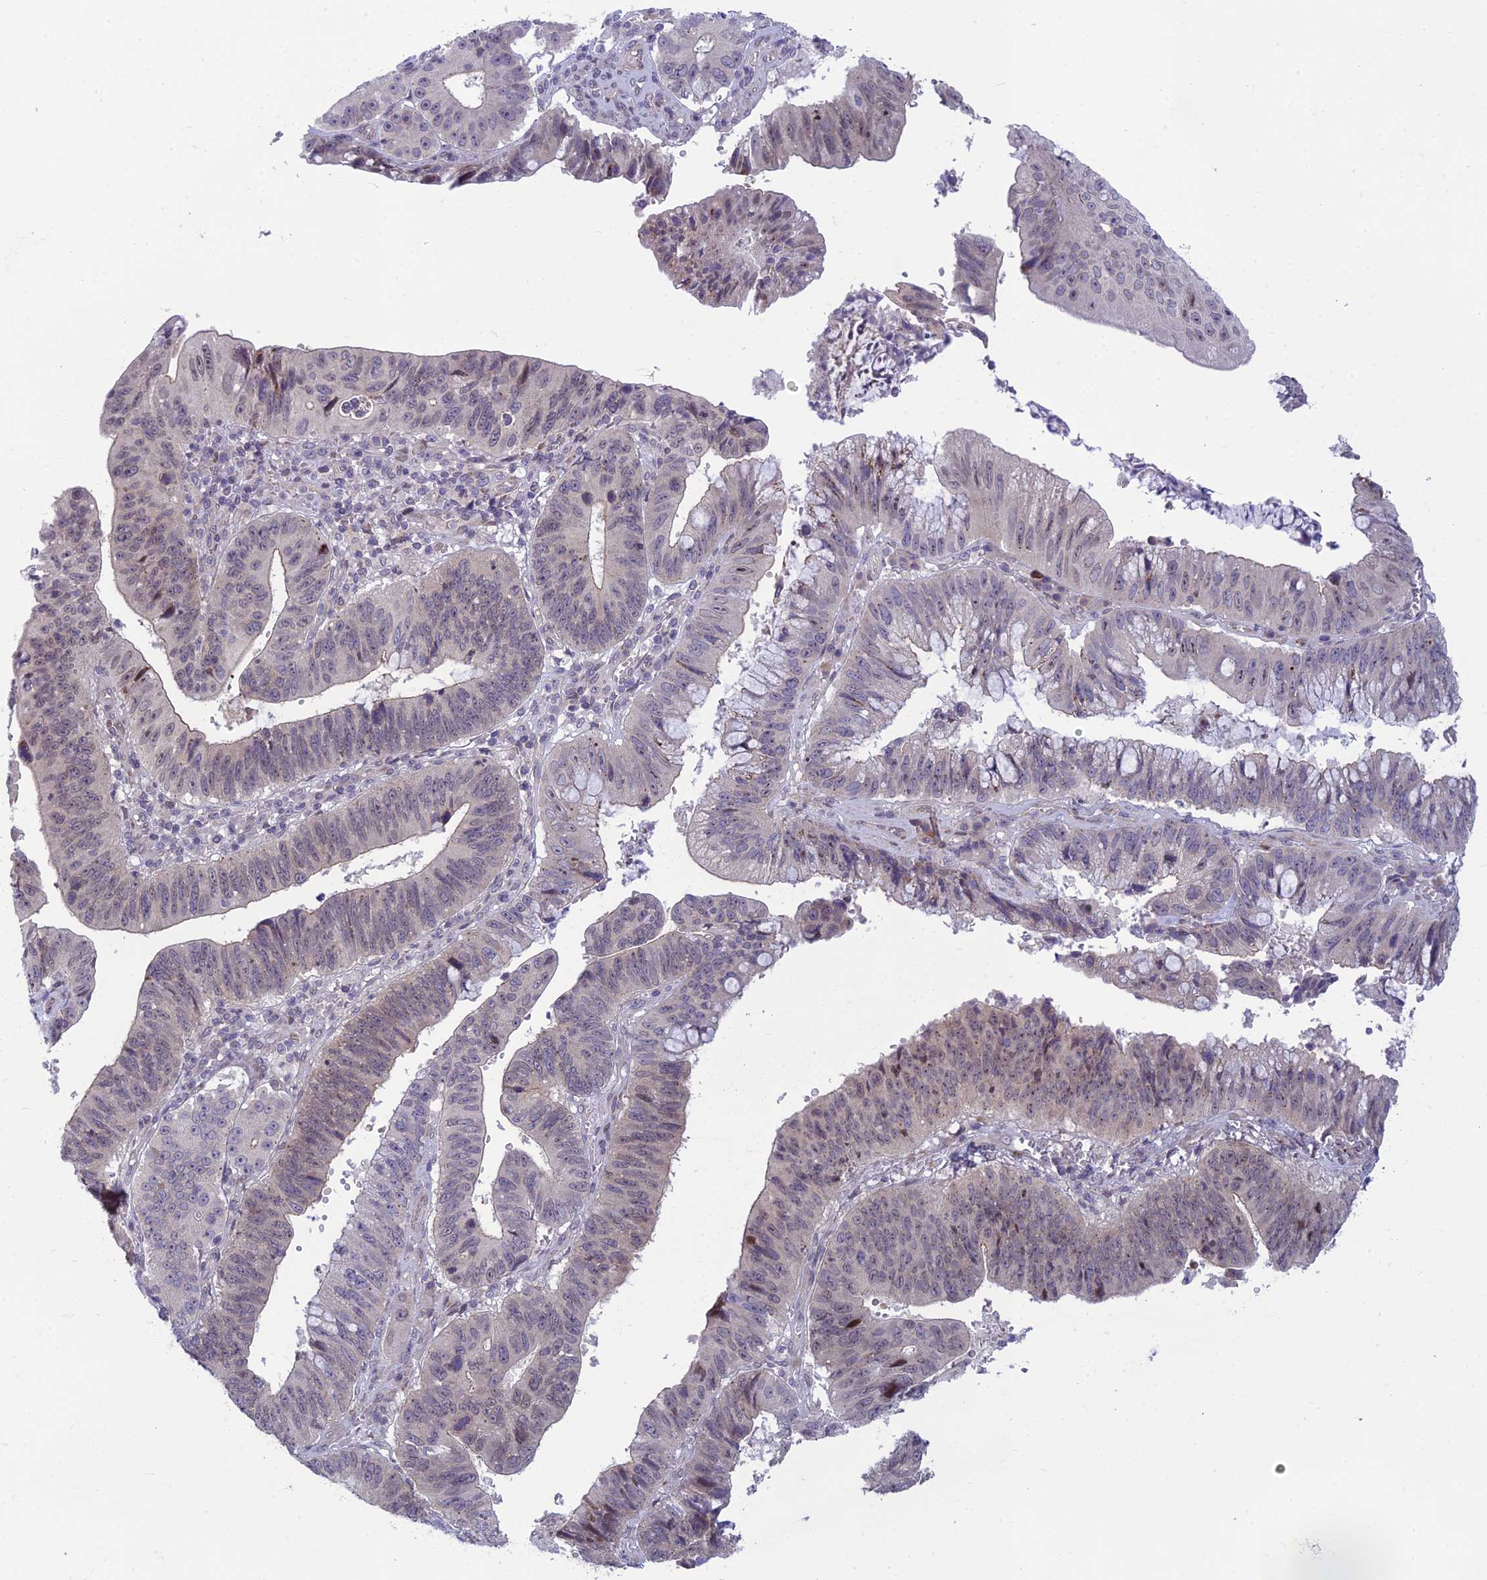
{"staining": {"intensity": "weak", "quantity": "25%-75%", "location": "nuclear"}, "tissue": "stomach cancer", "cell_type": "Tumor cells", "image_type": "cancer", "snomed": [{"axis": "morphology", "description": "Adenocarcinoma, NOS"}, {"axis": "topography", "description": "Stomach"}], "caption": "An image of human stomach cancer (adenocarcinoma) stained for a protein exhibits weak nuclear brown staining in tumor cells.", "gene": "DTX2", "patient": {"sex": "male", "age": 59}}